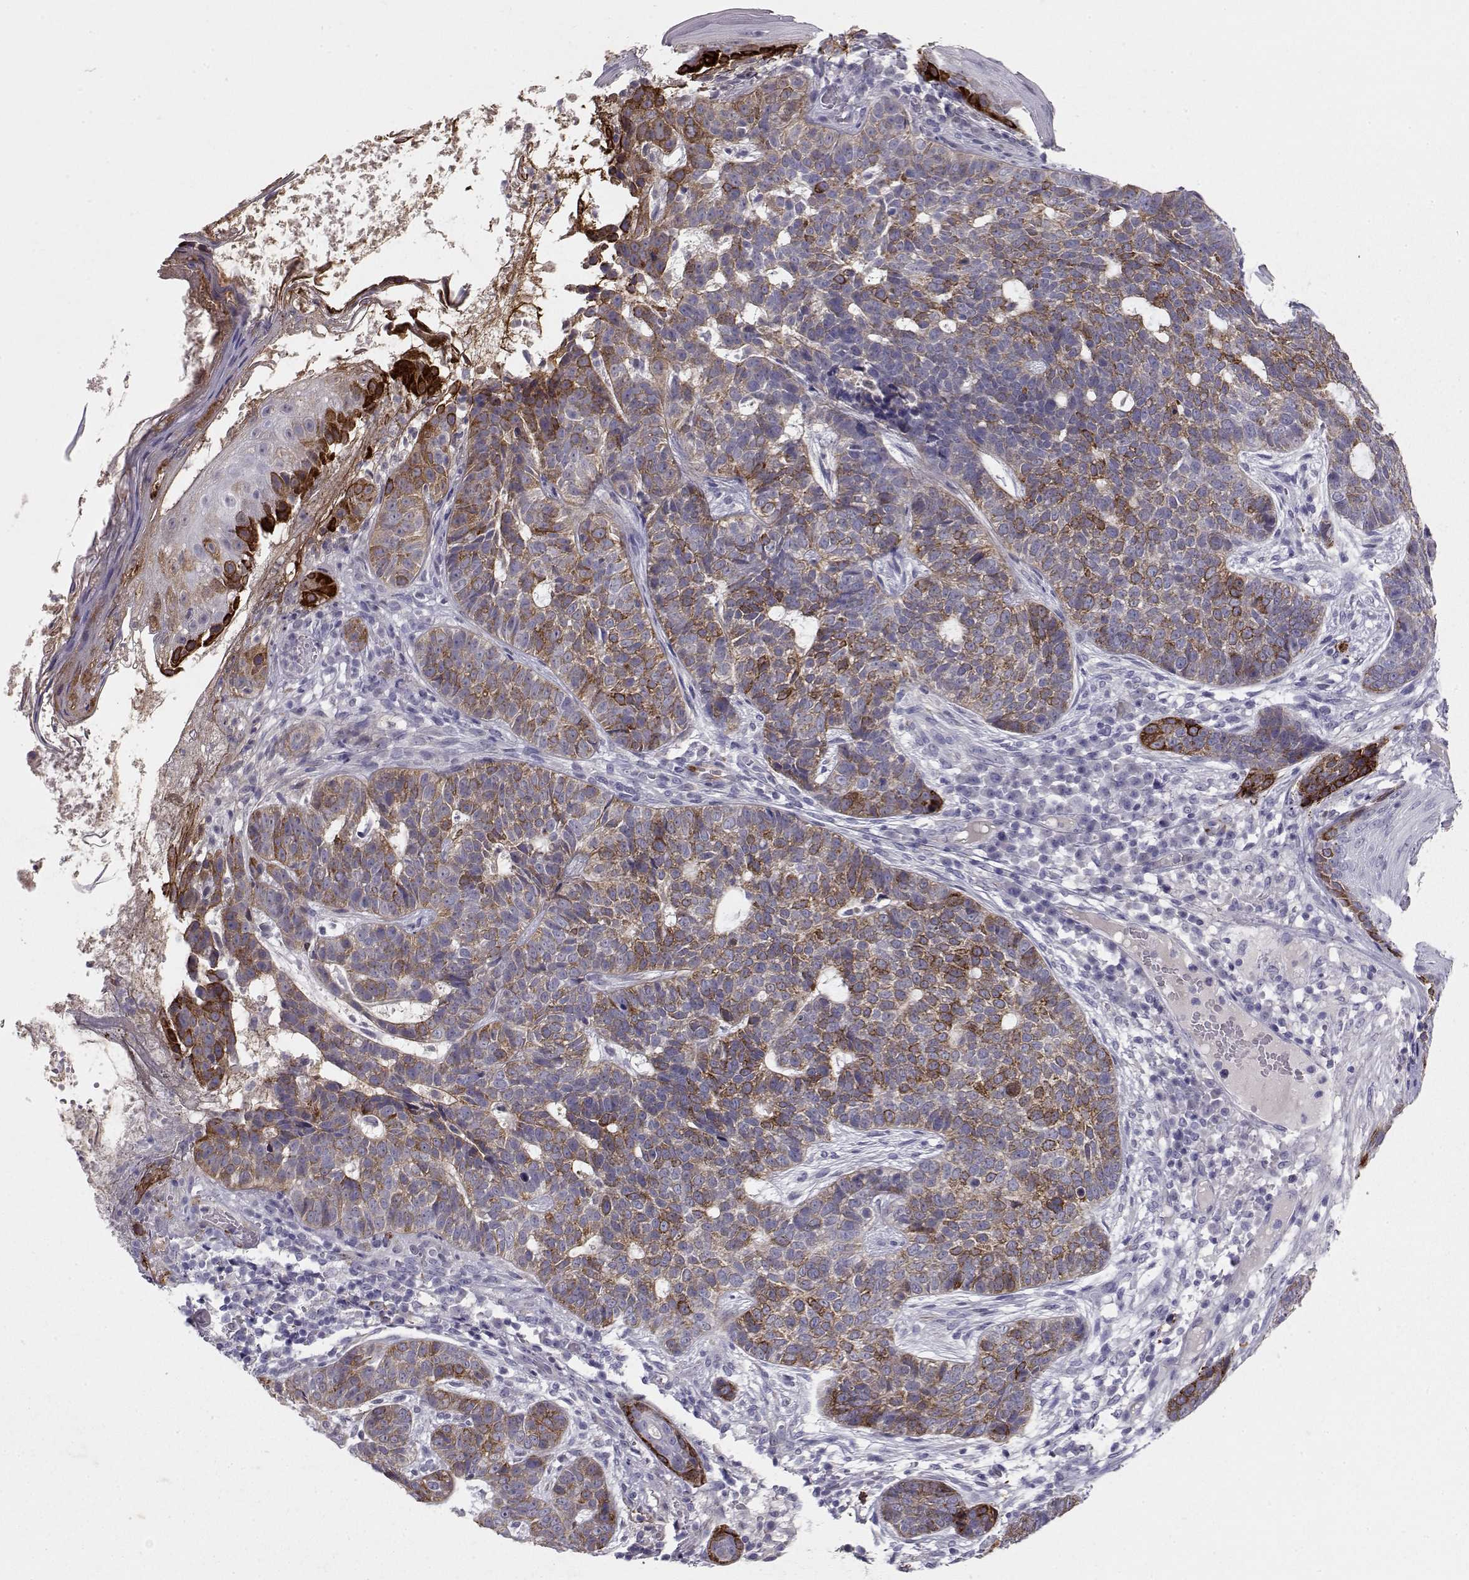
{"staining": {"intensity": "strong", "quantity": ">75%", "location": "cytoplasmic/membranous"}, "tissue": "skin cancer", "cell_type": "Tumor cells", "image_type": "cancer", "snomed": [{"axis": "morphology", "description": "Basal cell carcinoma"}, {"axis": "topography", "description": "Skin"}], "caption": "The immunohistochemical stain labels strong cytoplasmic/membranous expression in tumor cells of skin cancer tissue. The staining was performed using DAB (3,3'-diaminobenzidine) to visualize the protein expression in brown, while the nuclei were stained in blue with hematoxylin (Magnification: 20x).", "gene": "LAMB3", "patient": {"sex": "female", "age": 69}}